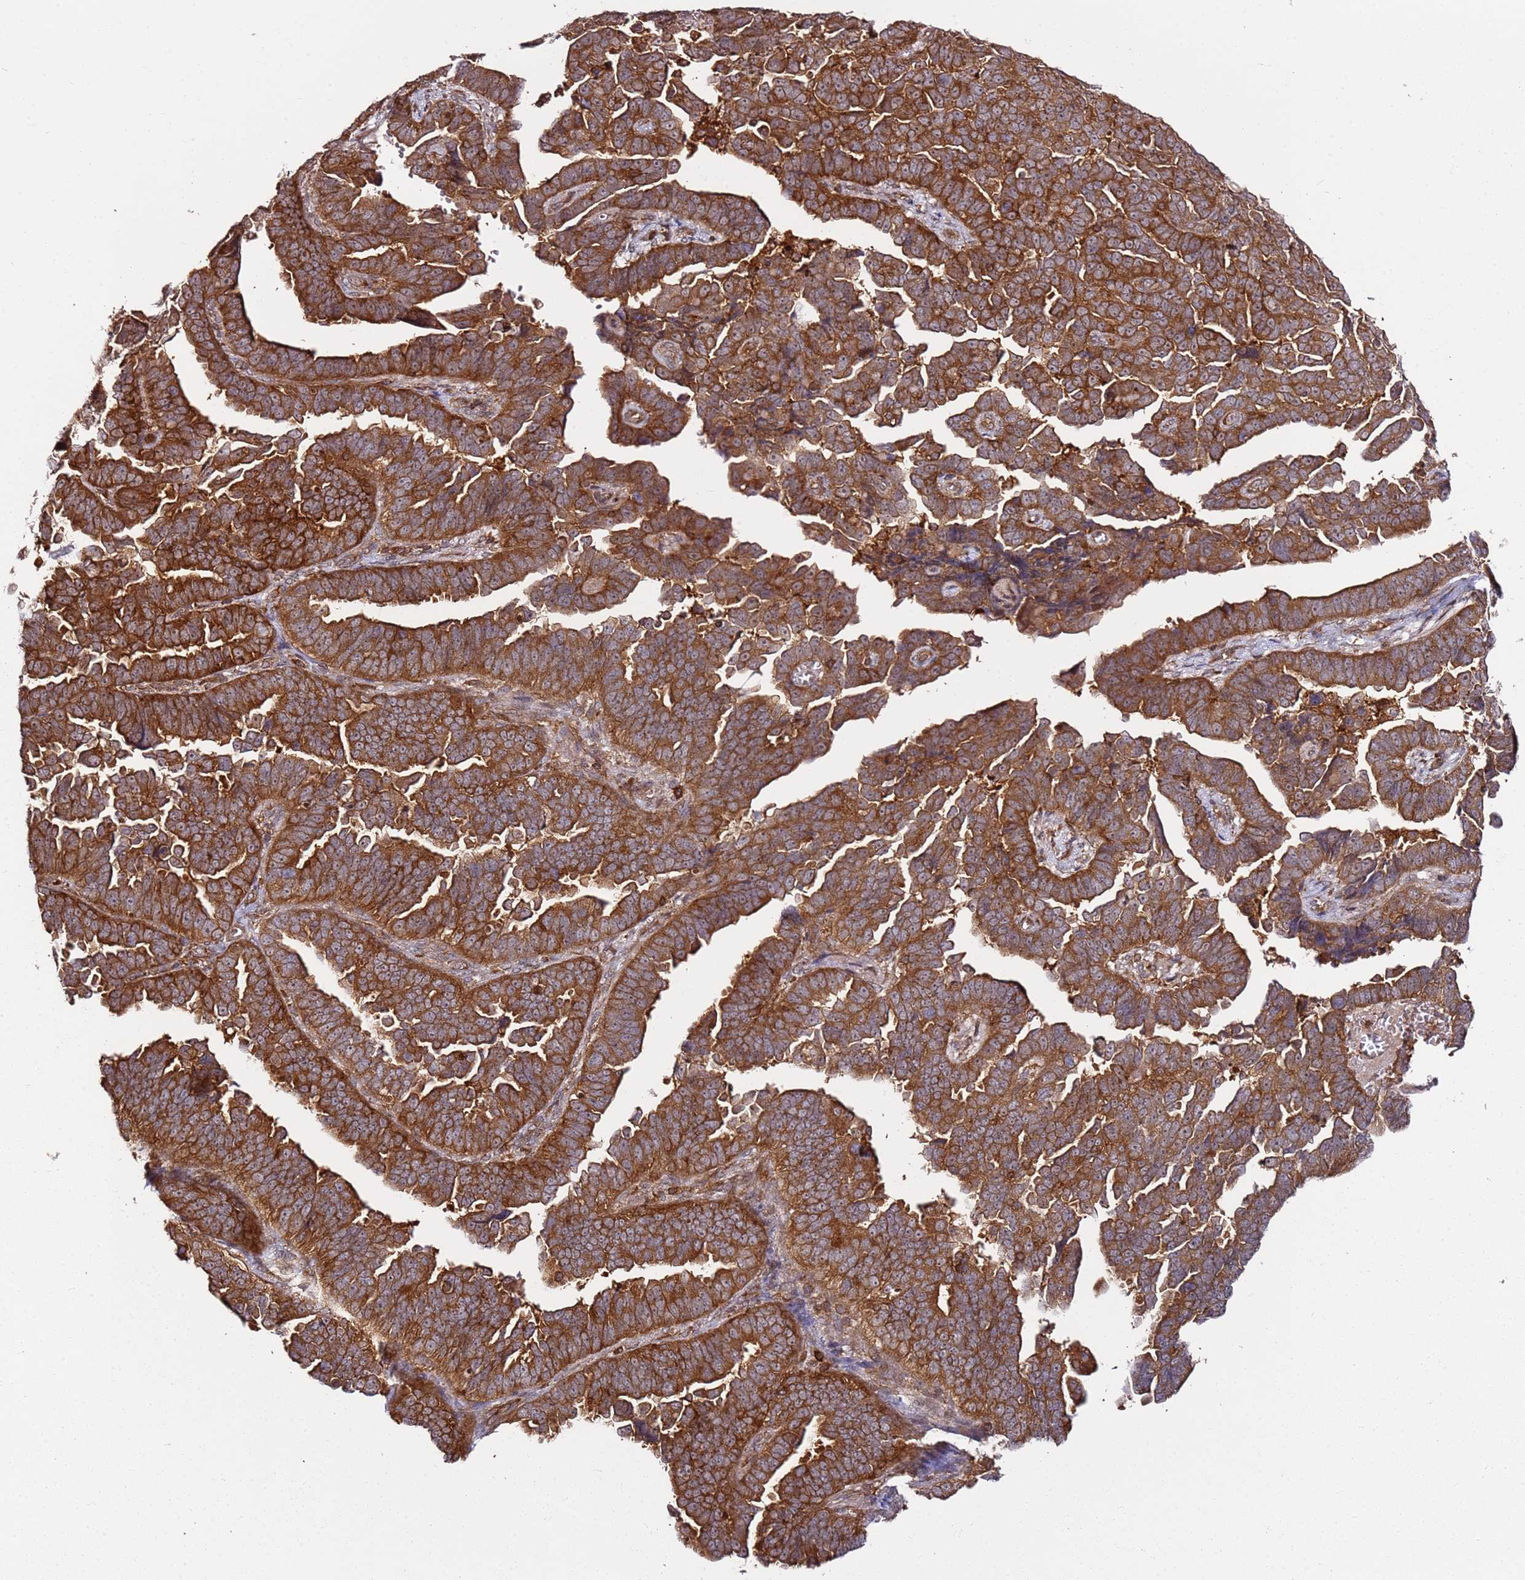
{"staining": {"intensity": "strong", "quantity": ">75%", "location": "cytoplasmic/membranous"}, "tissue": "endometrial cancer", "cell_type": "Tumor cells", "image_type": "cancer", "snomed": [{"axis": "morphology", "description": "Adenocarcinoma, NOS"}, {"axis": "topography", "description": "Endometrium"}], "caption": "An image of human adenocarcinoma (endometrial) stained for a protein reveals strong cytoplasmic/membranous brown staining in tumor cells.", "gene": "PRMT7", "patient": {"sex": "female", "age": 75}}